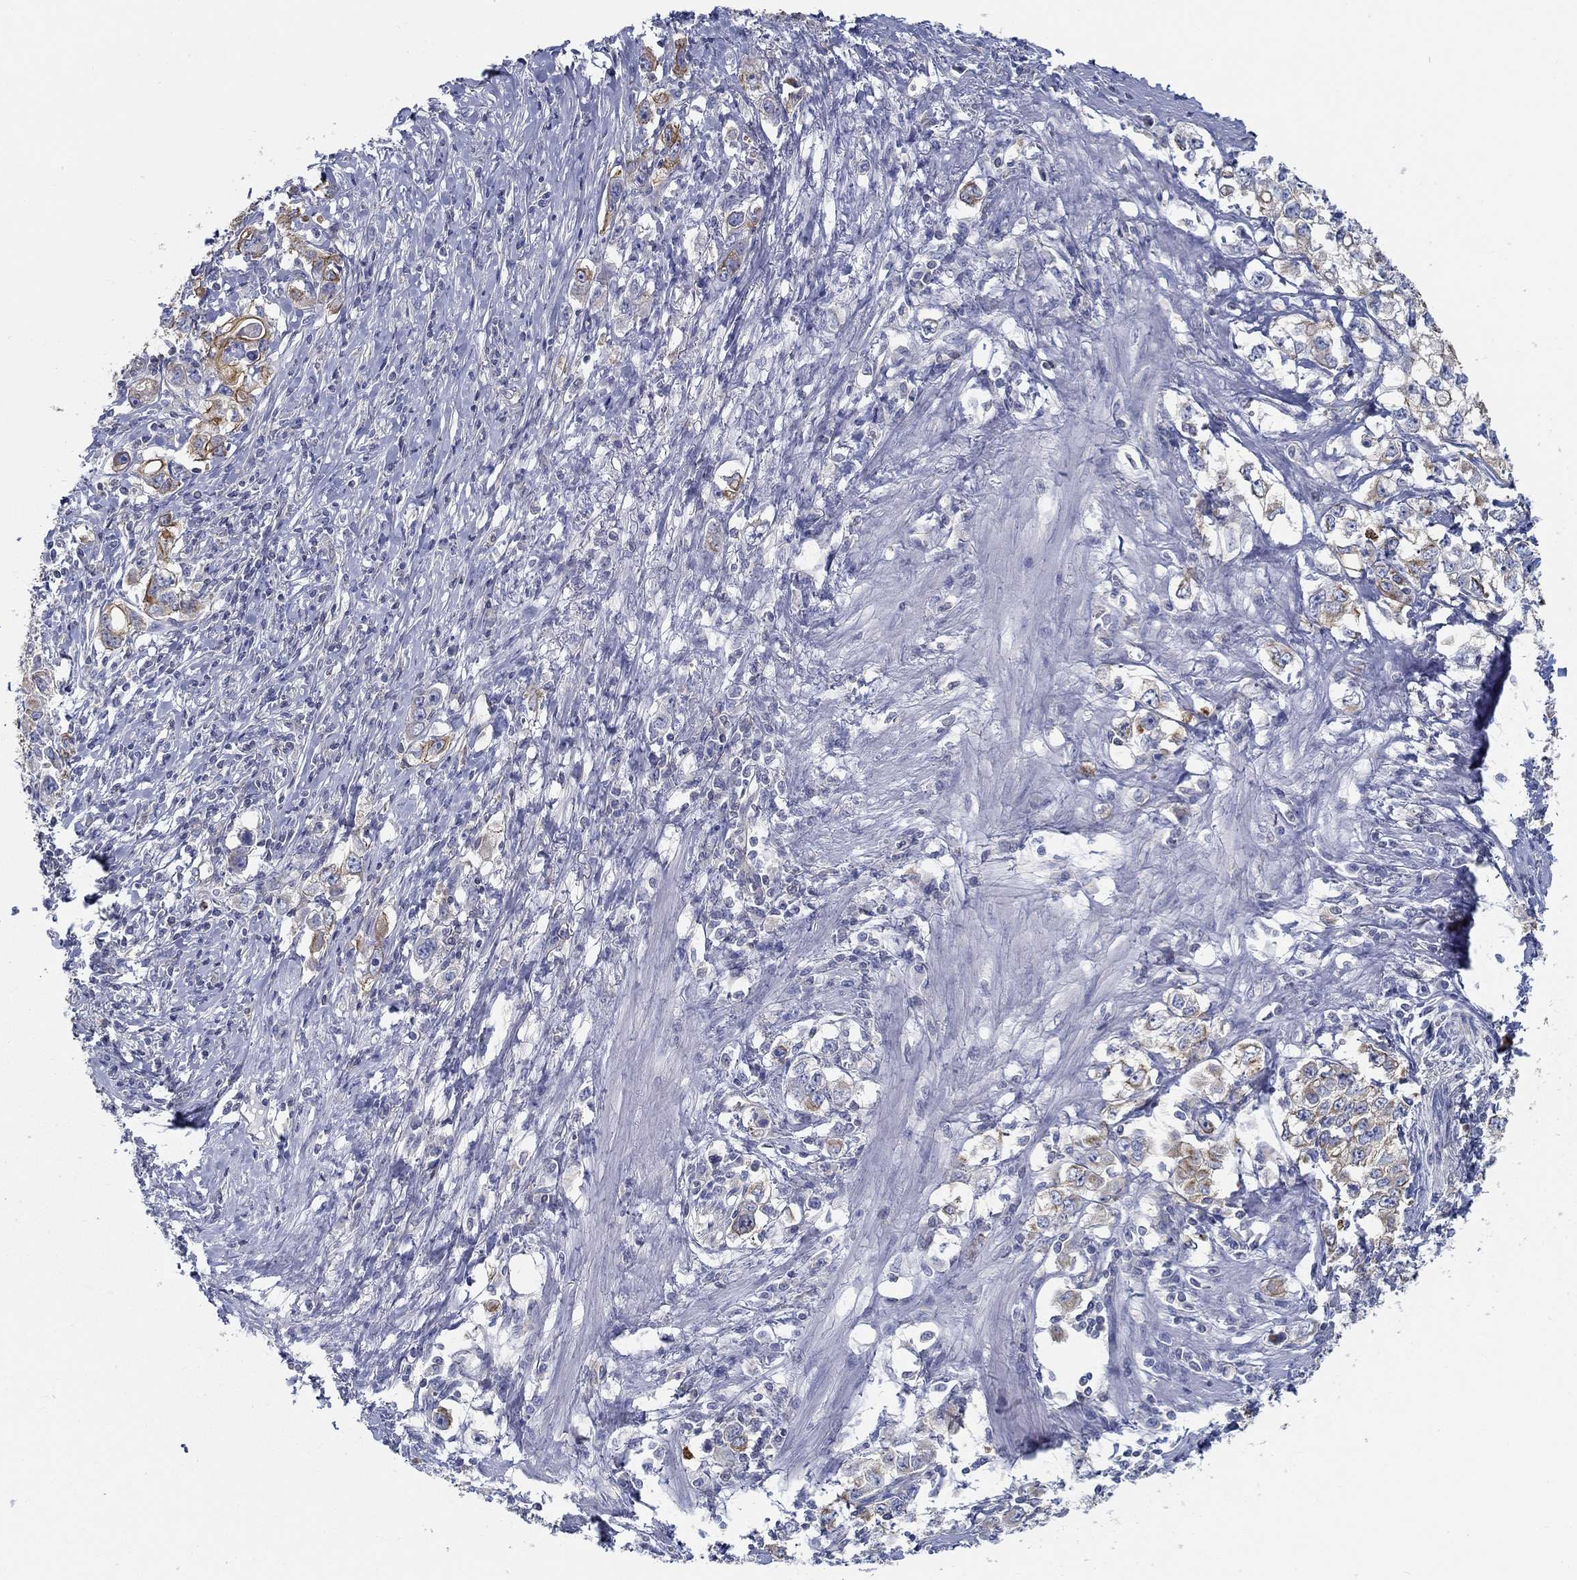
{"staining": {"intensity": "moderate", "quantity": "25%-75%", "location": "cytoplasmic/membranous"}, "tissue": "stomach cancer", "cell_type": "Tumor cells", "image_type": "cancer", "snomed": [{"axis": "morphology", "description": "Adenocarcinoma, NOS"}, {"axis": "topography", "description": "Stomach, lower"}], "caption": "High-magnification brightfield microscopy of stomach adenocarcinoma stained with DAB (3,3'-diaminobenzidine) (brown) and counterstained with hematoxylin (blue). tumor cells exhibit moderate cytoplasmic/membranous staining is appreciated in approximately25%-75% of cells.", "gene": "BBOF1", "patient": {"sex": "female", "age": 72}}